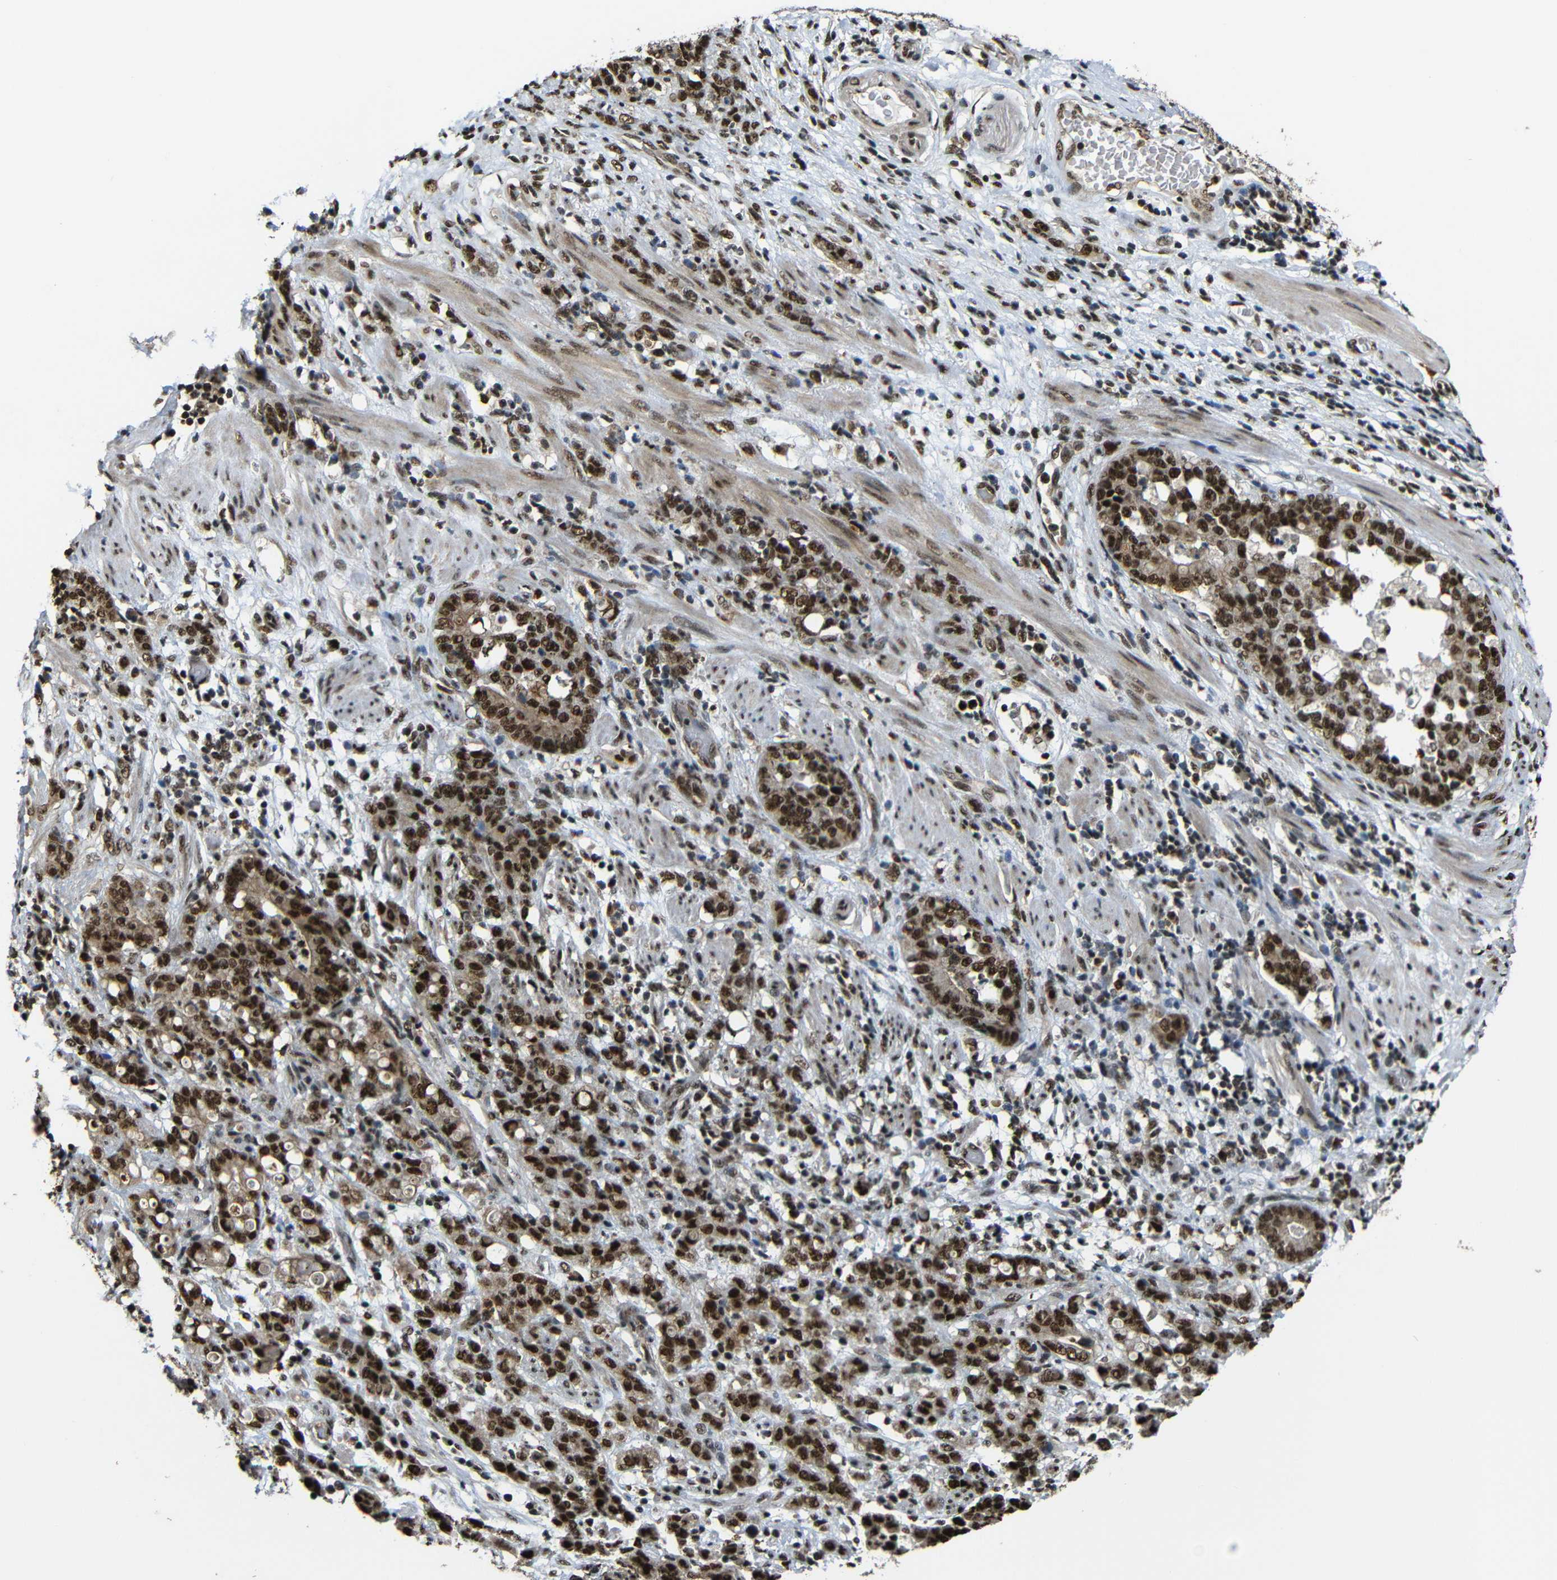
{"staining": {"intensity": "strong", "quantity": ">75%", "location": "cytoplasmic/membranous,nuclear"}, "tissue": "stomach cancer", "cell_type": "Tumor cells", "image_type": "cancer", "snomed": [{"axis": "morphology", "description": "Adenocarcinoma, NOS"}, {"axis": "topography", "description": "Stomach, lower"}], "caption": "There is high levels of strong cytoplasmic/membranous and nuclear positivity in tumor cells of stomach cancer (adenocarcinoma), as demonstrated by immunohistochemical staining (brown color).", "gene": "TCF7L2", "patient": {"sex": "male", "age": 88}}